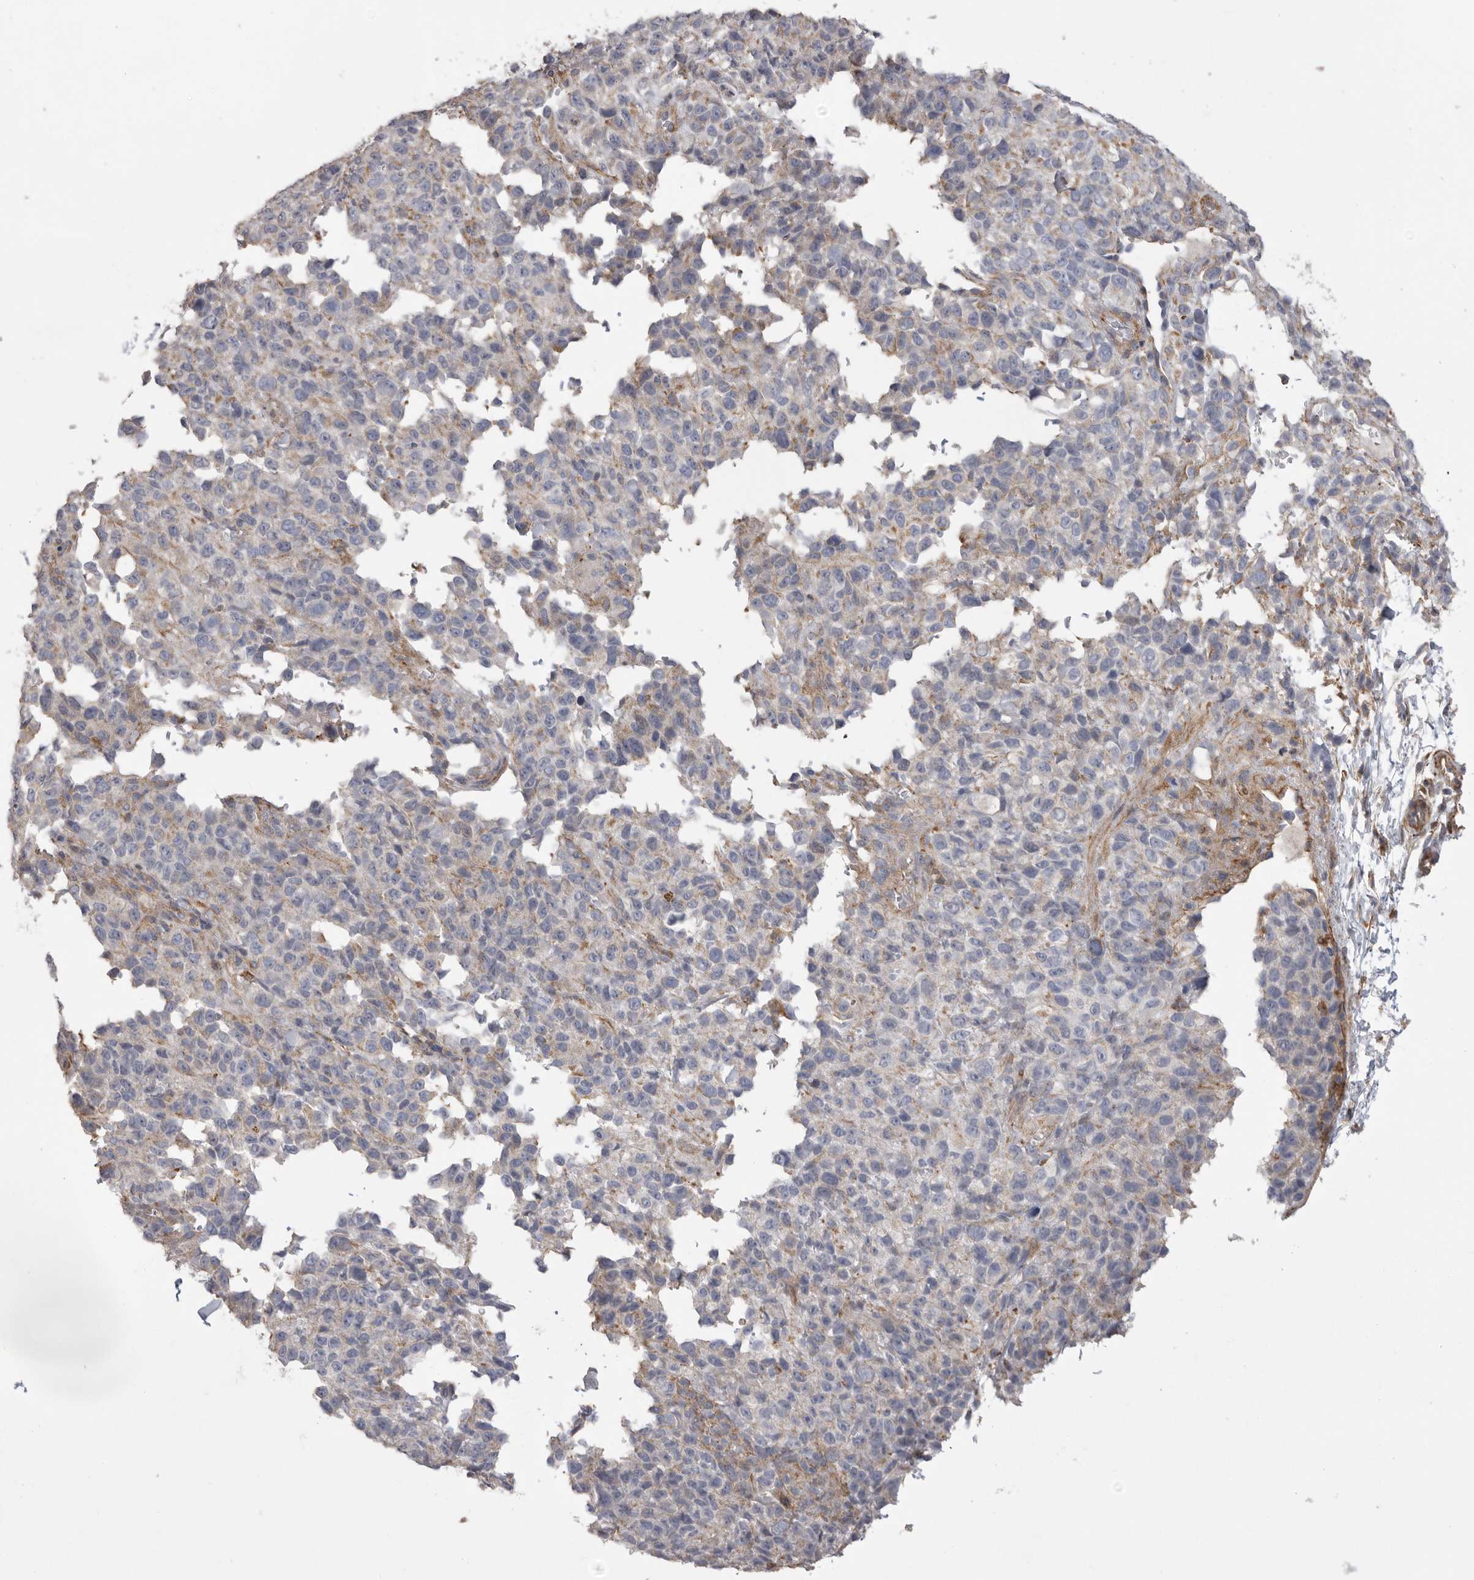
{"staining": {"intensity": "negative", "quantity": "none", "location": "none"}, "tissue": "melanoma", "cell_type": "Tumor cells", "image_type": "cancer", "snomed": [{"axis": "morphology", "description": "Malignant melanoma, Metastatic site"}, {"axis": "topography", "description": "Skin"}], "caption": "Tumor cells are negative for protein expression in human malignant melanoma (metastatic site).", "gene": "SIGLEC10", "patient": {"sex": "female", "age": 72}}